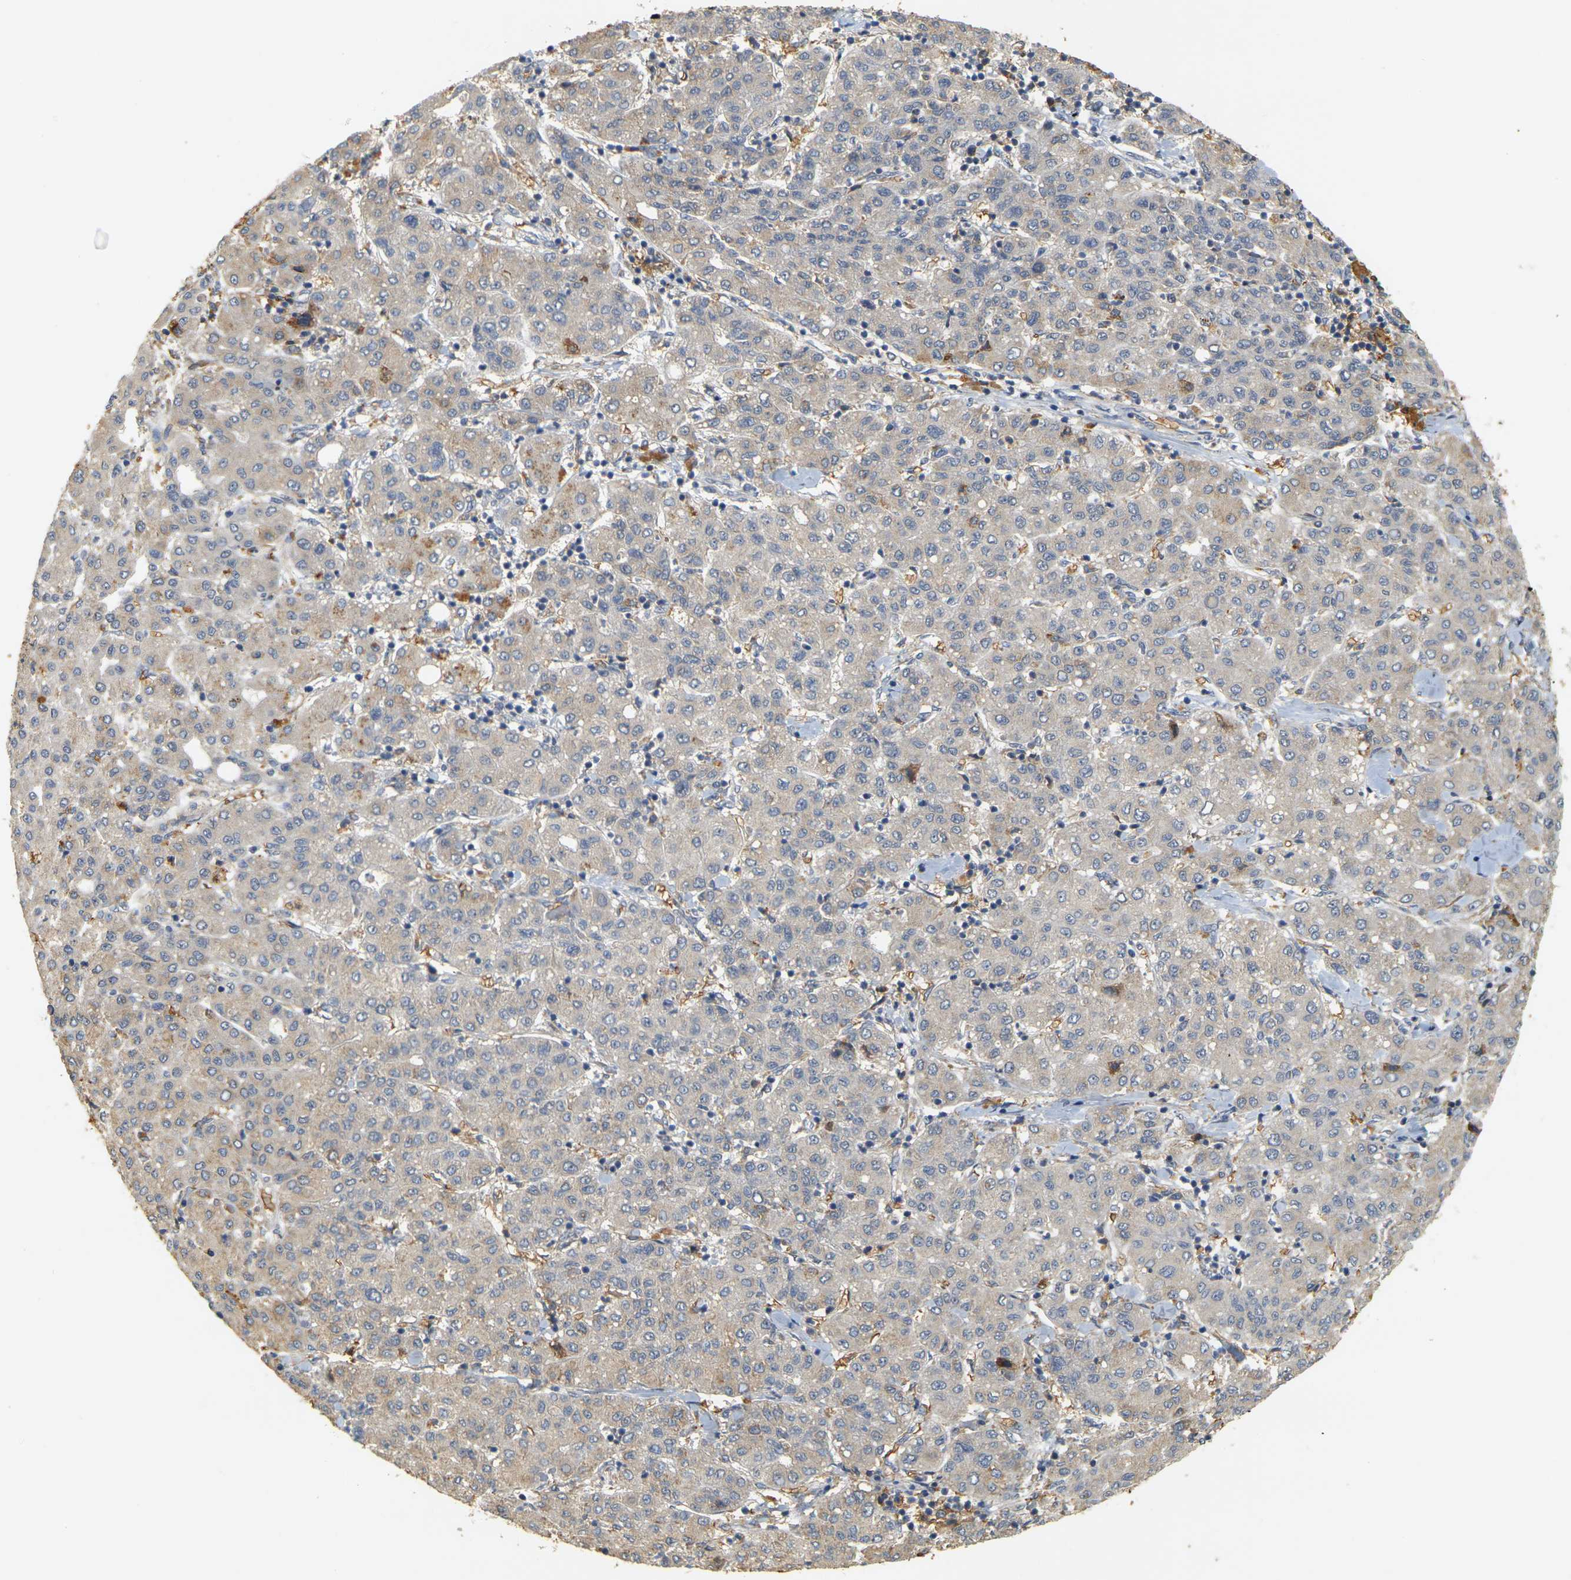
{"staining": {"intensity": "negative", "quantity": "none", "location": "none"}, "tissue": "liver cancer", "cell_type": "Tumor cells", "image_type": "cancer", "snomed": [{"axis": "morphology", "description": "Carcinoma, Hepatocellular, NOS"}, {"axis": "topography", "description": "Liver"}], "caption": "Protein analysis of liver hepatocellular carcinoma reveals no significant positivity in tumor cells.", "gene": "MEGF9", "patient": {"sex": "male", "age": 65}}